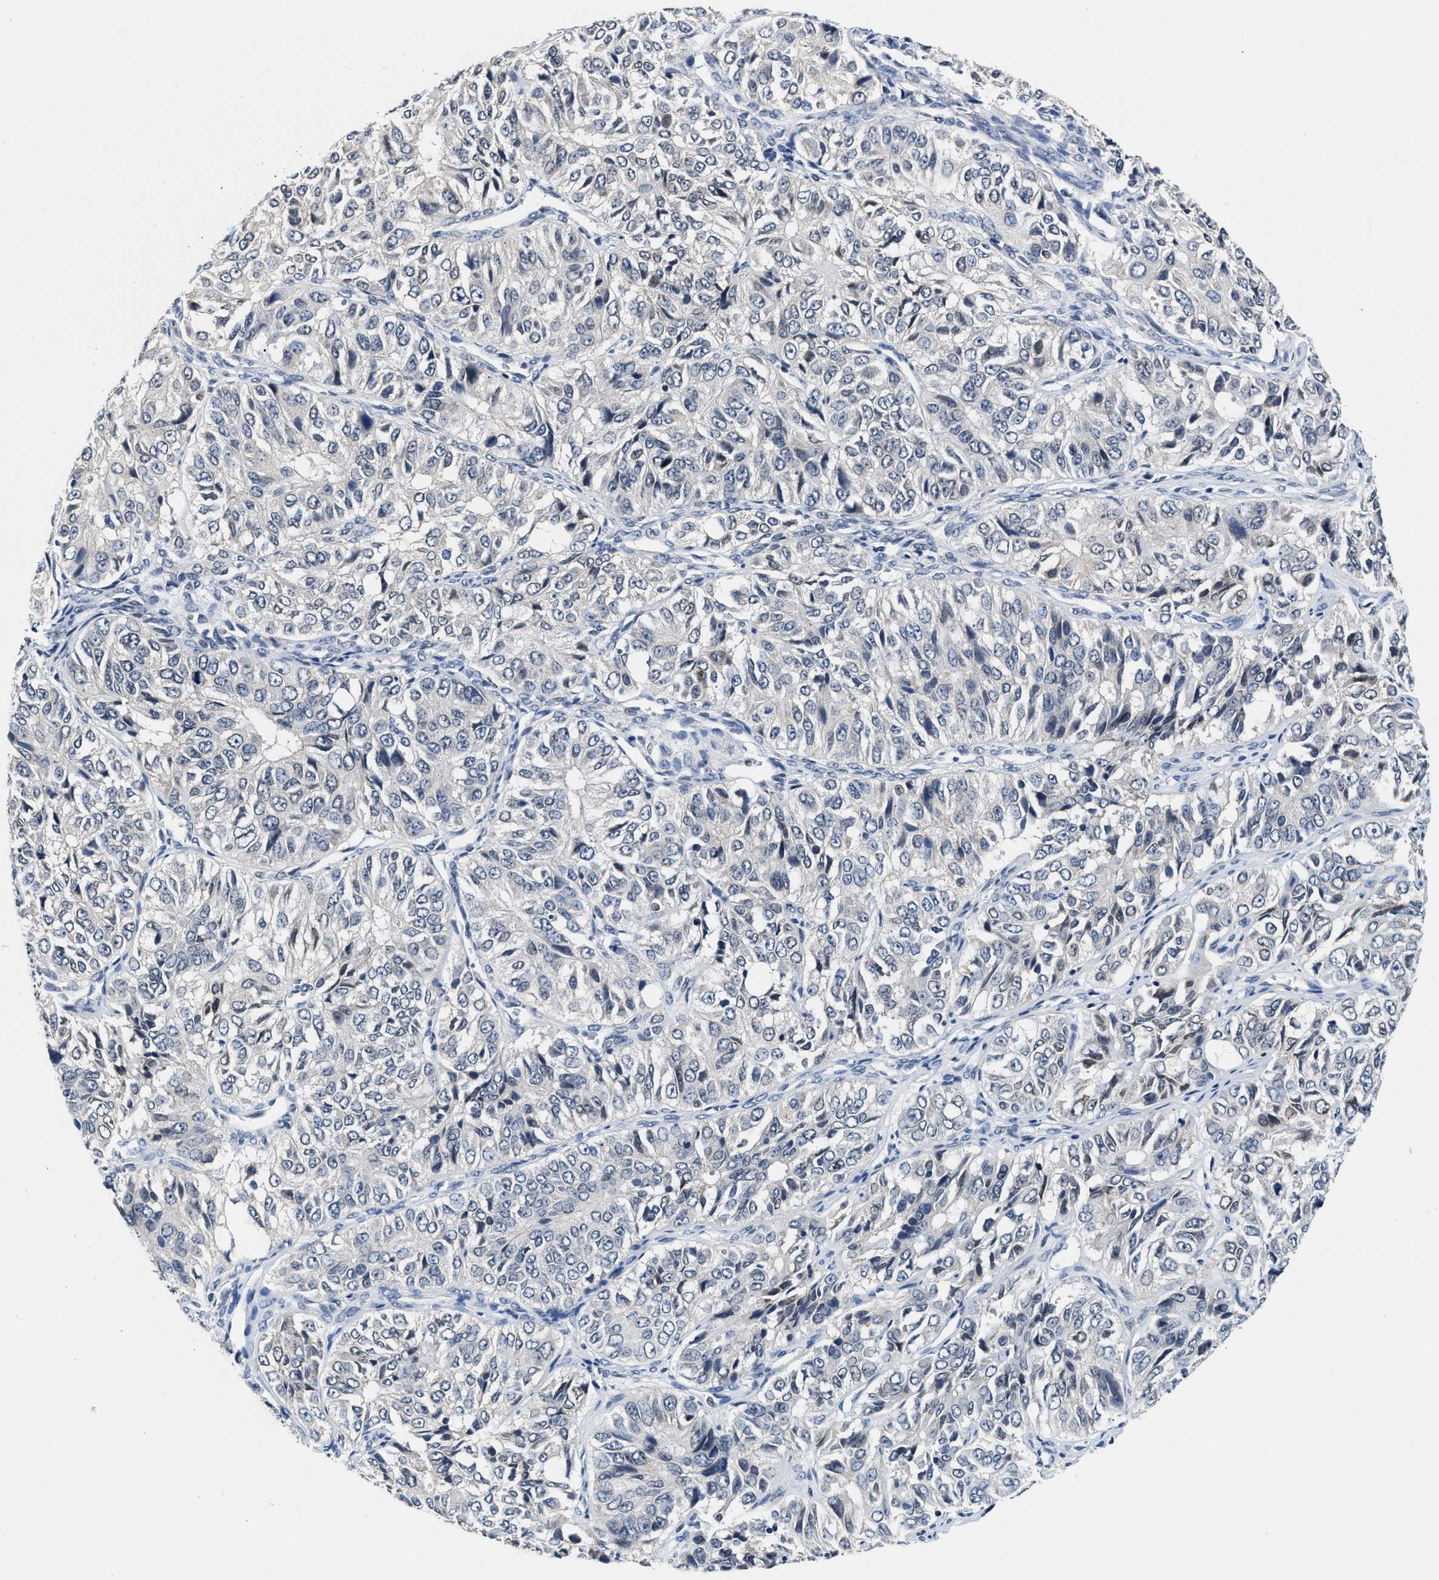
{"staining": {"intensity": "negative", "quantity": "none", "location": "none"}, "tissue": "ovarian cancer", "cell_type": "Tumor cells", "image_type": "cancer", "snomed": [{"axis": "morphology", "description": "Carcinoma, endometroid"}, {"axis": "topography", "description": "Ovary"}], "caption": "Immunohistochemistry (IHC) of human endometroid carcinoma (ovarian) demonstrates no positivity in tumor cells. (Brightfield microscopy of DAB (3,3'-diaminobenzidine) immunohistochemistry (IHC) at high magnification).", "gene": "MYH3", "patient": {"sex": "female", "age": 51}}